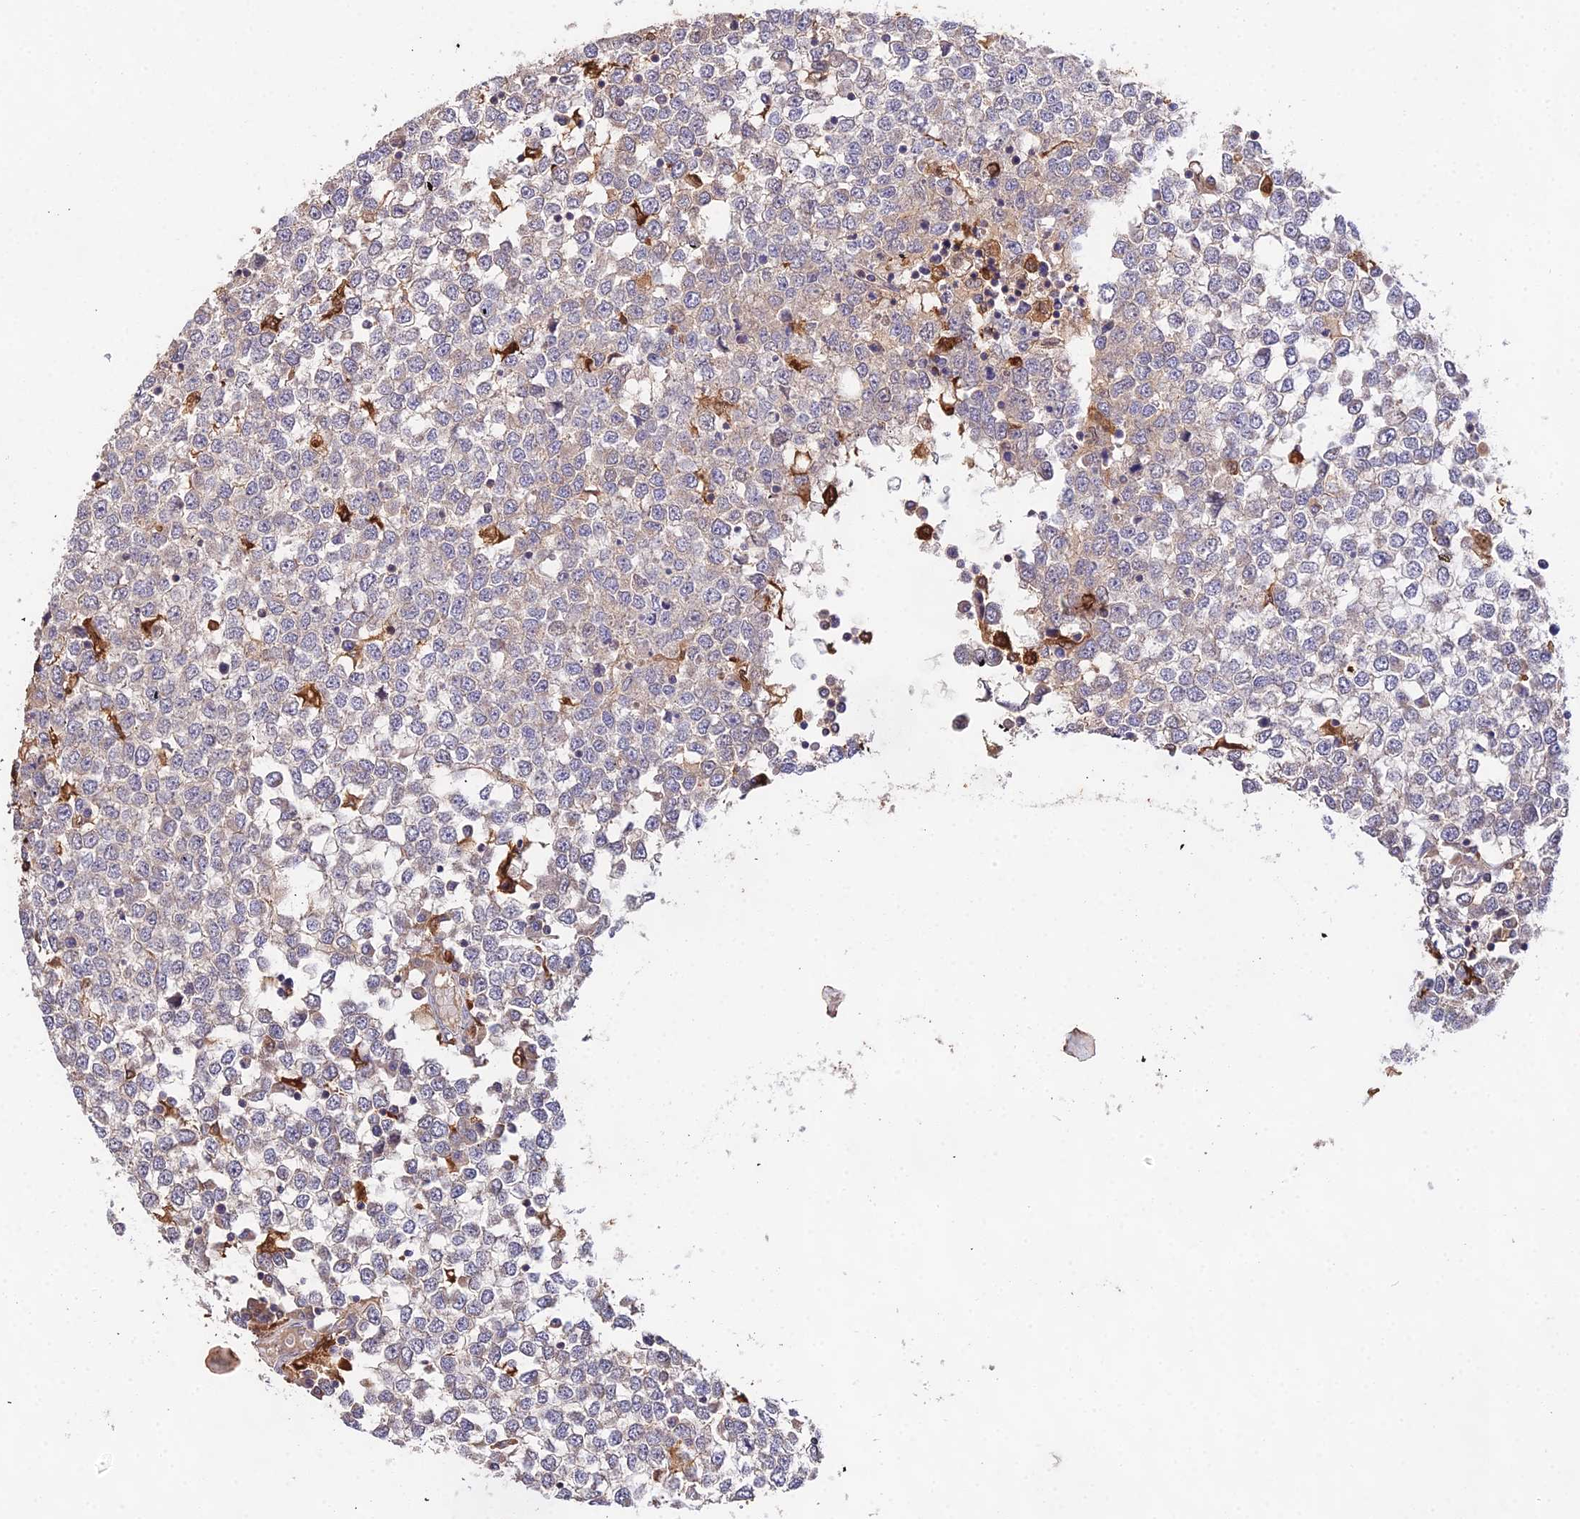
{"staining": {"intensity": "negative", "quantity": "none", "location": "none"}, "tissue": "testis cancer", "cell_type": "Tumor cells", "image_type": "cancer", "snomed": [{"axis": "morphology", "description": "Seminoma, NOS"}, {"axis": "topography", "description": "Testis"}], "caption": "The IHC photomicrograph has no significant staining in tumor cells of seminoma (testis) tissue.", "gene": "FBP1", "patient": {"sex": "male", "age": 65}}